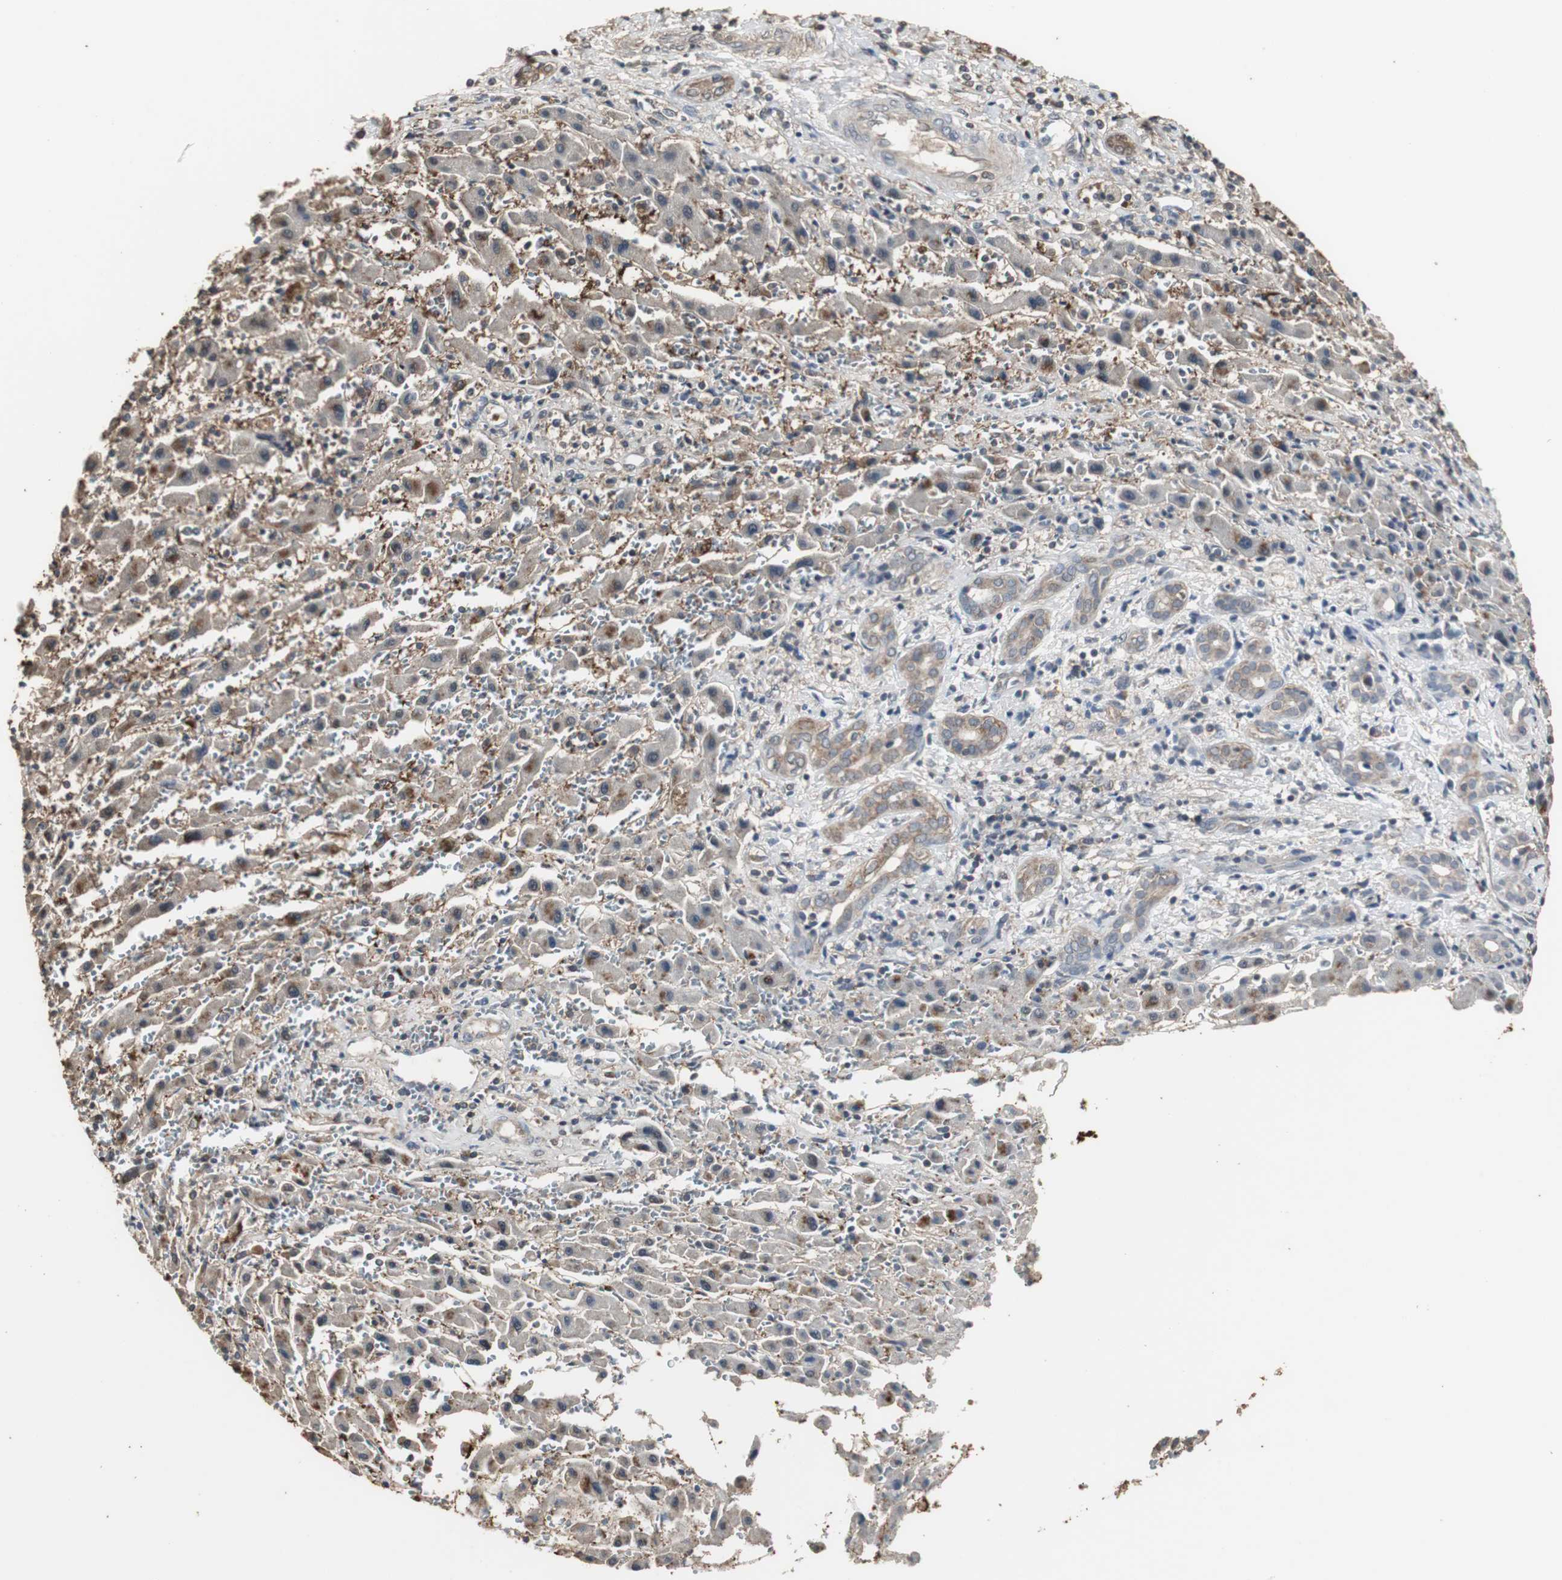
{"staining": {"intensity": "weak", "quantity": "25%-75%", "location": "cytoplasmic/membranous"}, "tissue": "liver cancer", "cell_type": "Tumor cells", "image_type": "cancer", "snomed": [{"axis": "morphology", "description": "Cholangiocarcinoma"}, {"axis": "topography", "description": "Liver"}], "caption": "Liver cancer stained with DAB immunohistochemistry displays low levels of weak cytoplasmic/membranous staining in approximately 25%-75% of tumor cells. The staining was performed using DAB (3,3'-diaminobenzidine), with brown indicating positive protein expression. Nuclei are stained blue with hematoxylin.", "gene": "HPRT1", "patient": {"sex": "male", "age": 57}}